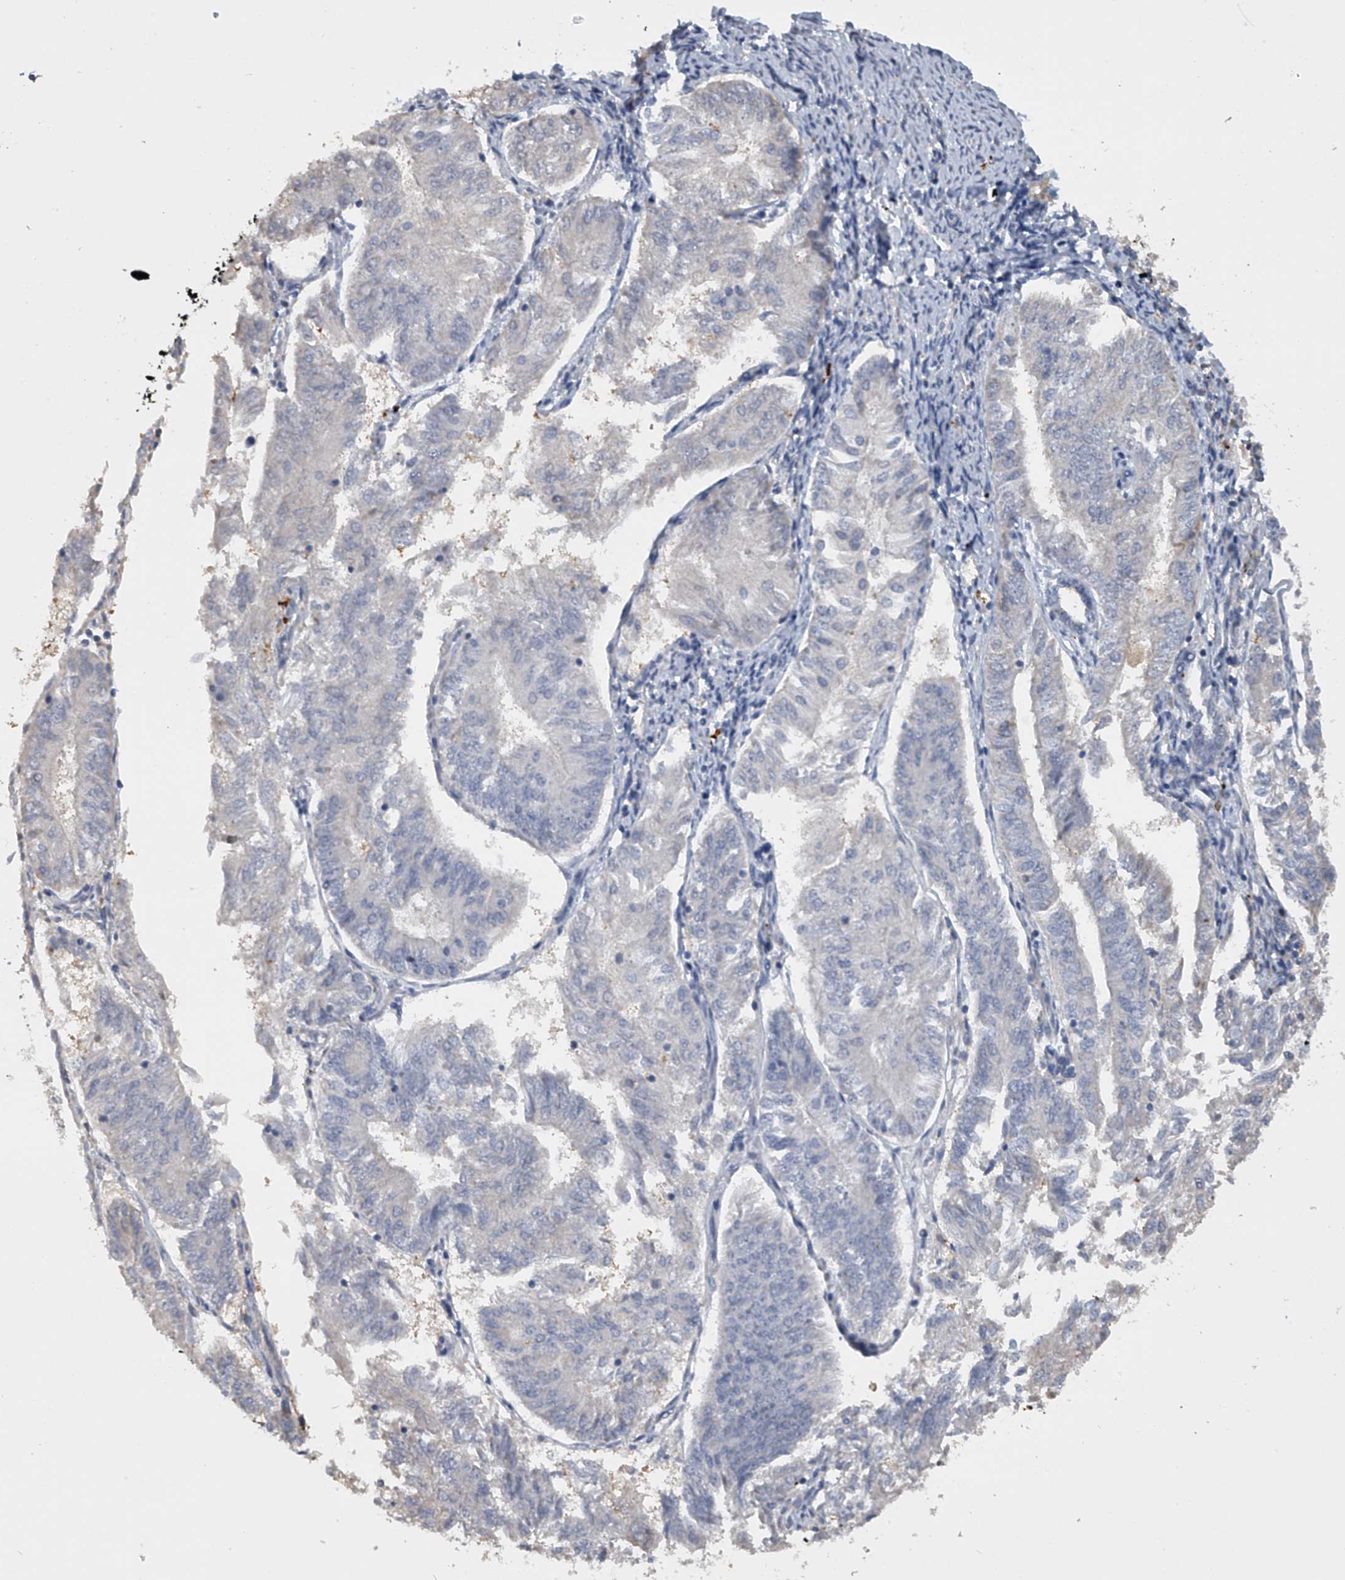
{"staining": {"intensity": "negative", "quantity": "none", "location": "none"}, "tissue": "endometrial cancer", "cell_type": "Tumor cells", "image_type": "cancer", "snomed": [{"axis": "morphology", "description": "Adenocarcinoma, NOS"}, {"axis": "topography", "description": "Endometrium"}], "caption": "High power microscopy micrograph of an immunohistochemistry micrograph of adenocarcinoma (endometrial), revealing no significant positivity in tumor cells.", "gene": "DOCK9", "patient": {"sex": "female", "age": 58}}